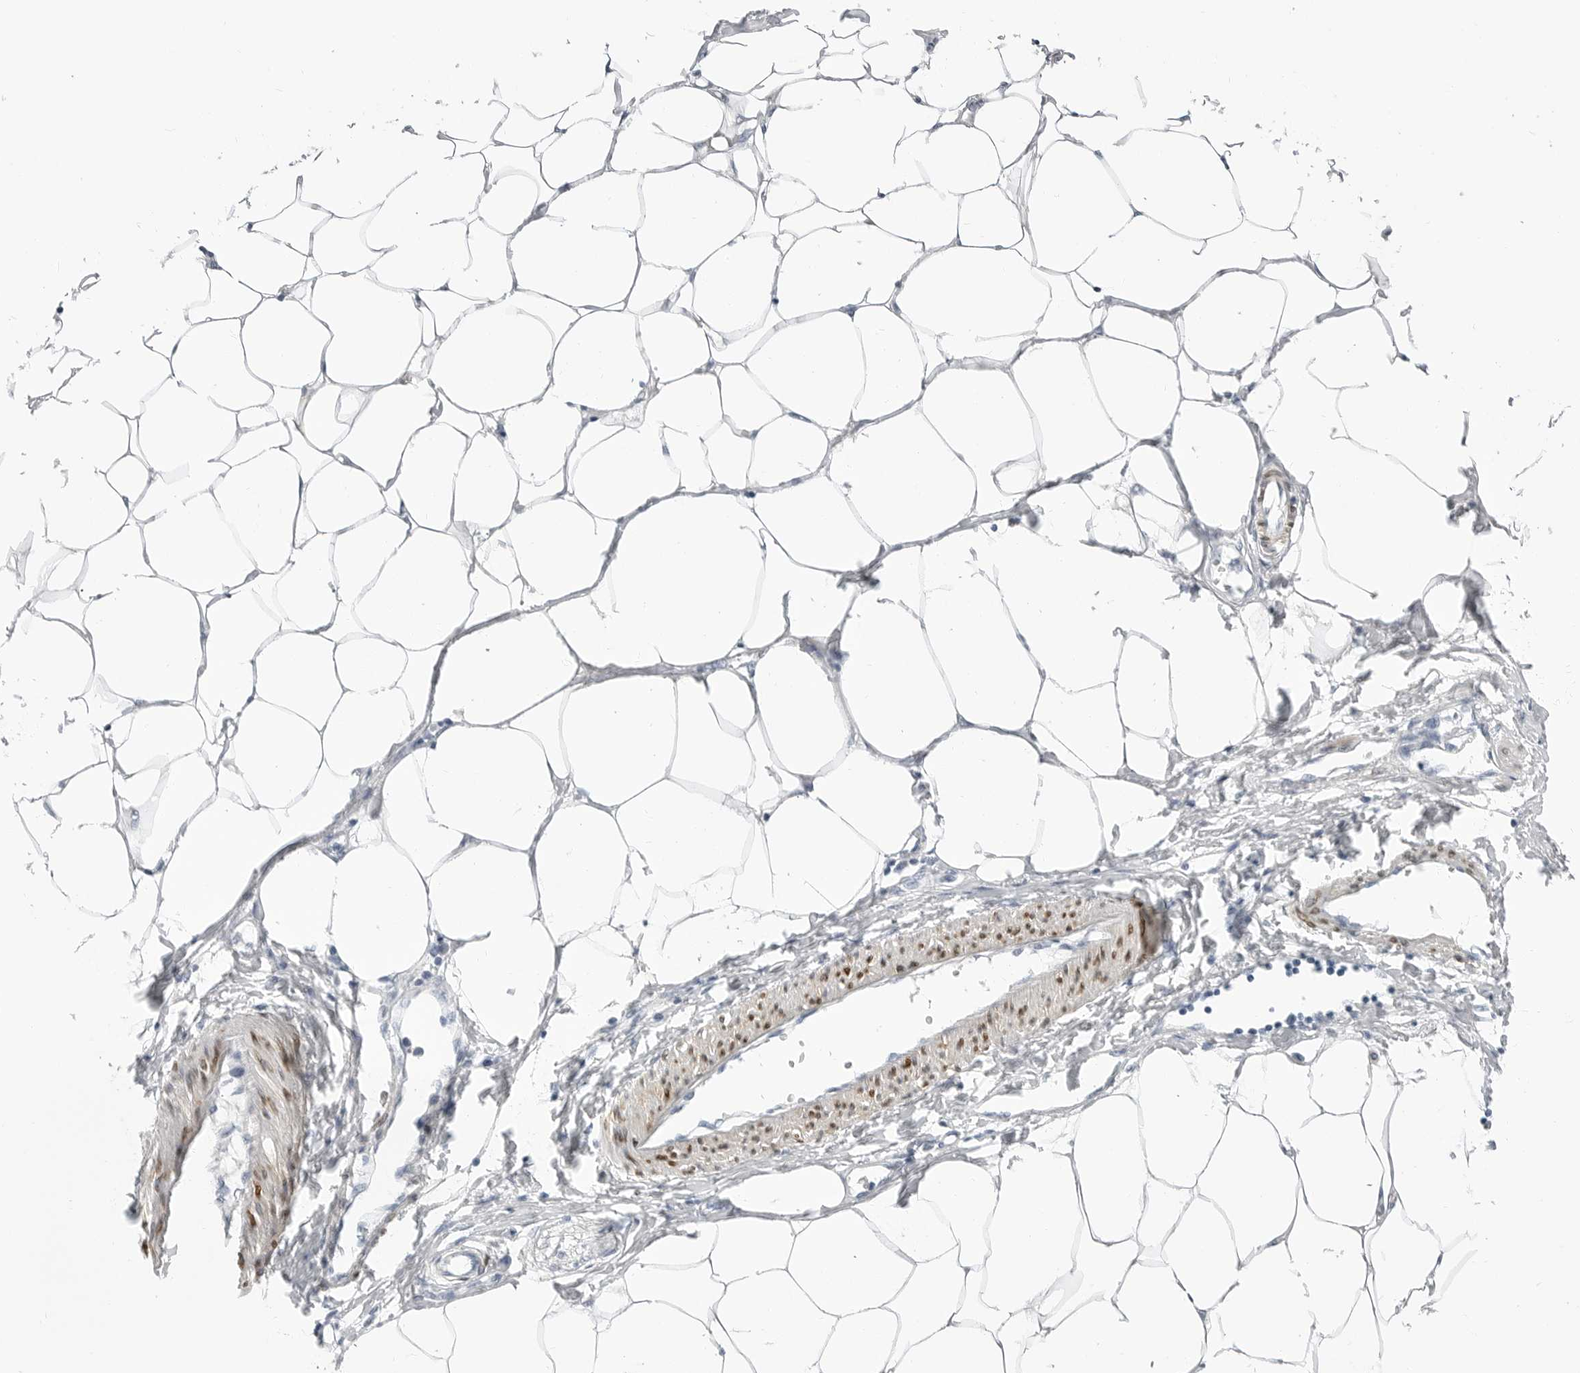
{"staining": {"intensity": "negative", "quantity": "none", "location": "none"}, "tissue": "adipose tissue", "cell_type": "Adipocytes", "image_type": "normal", "snomed": [{"axis": "morphology", "description": "Normal tissue, NOS"}, {"axis": "morphology", "description": "Adenocarcinoma, NOS"}, {"axis": "topography", "description": "Colon"}, {"axis": "topography", "description": "Peripheral nerve tissue"}], "caption": "Protein analysis of normal adipose tissue exhibits no significant expression in adipocytes.", "gene": "PLN", "patient": {"sex": "male", "age": 14}}